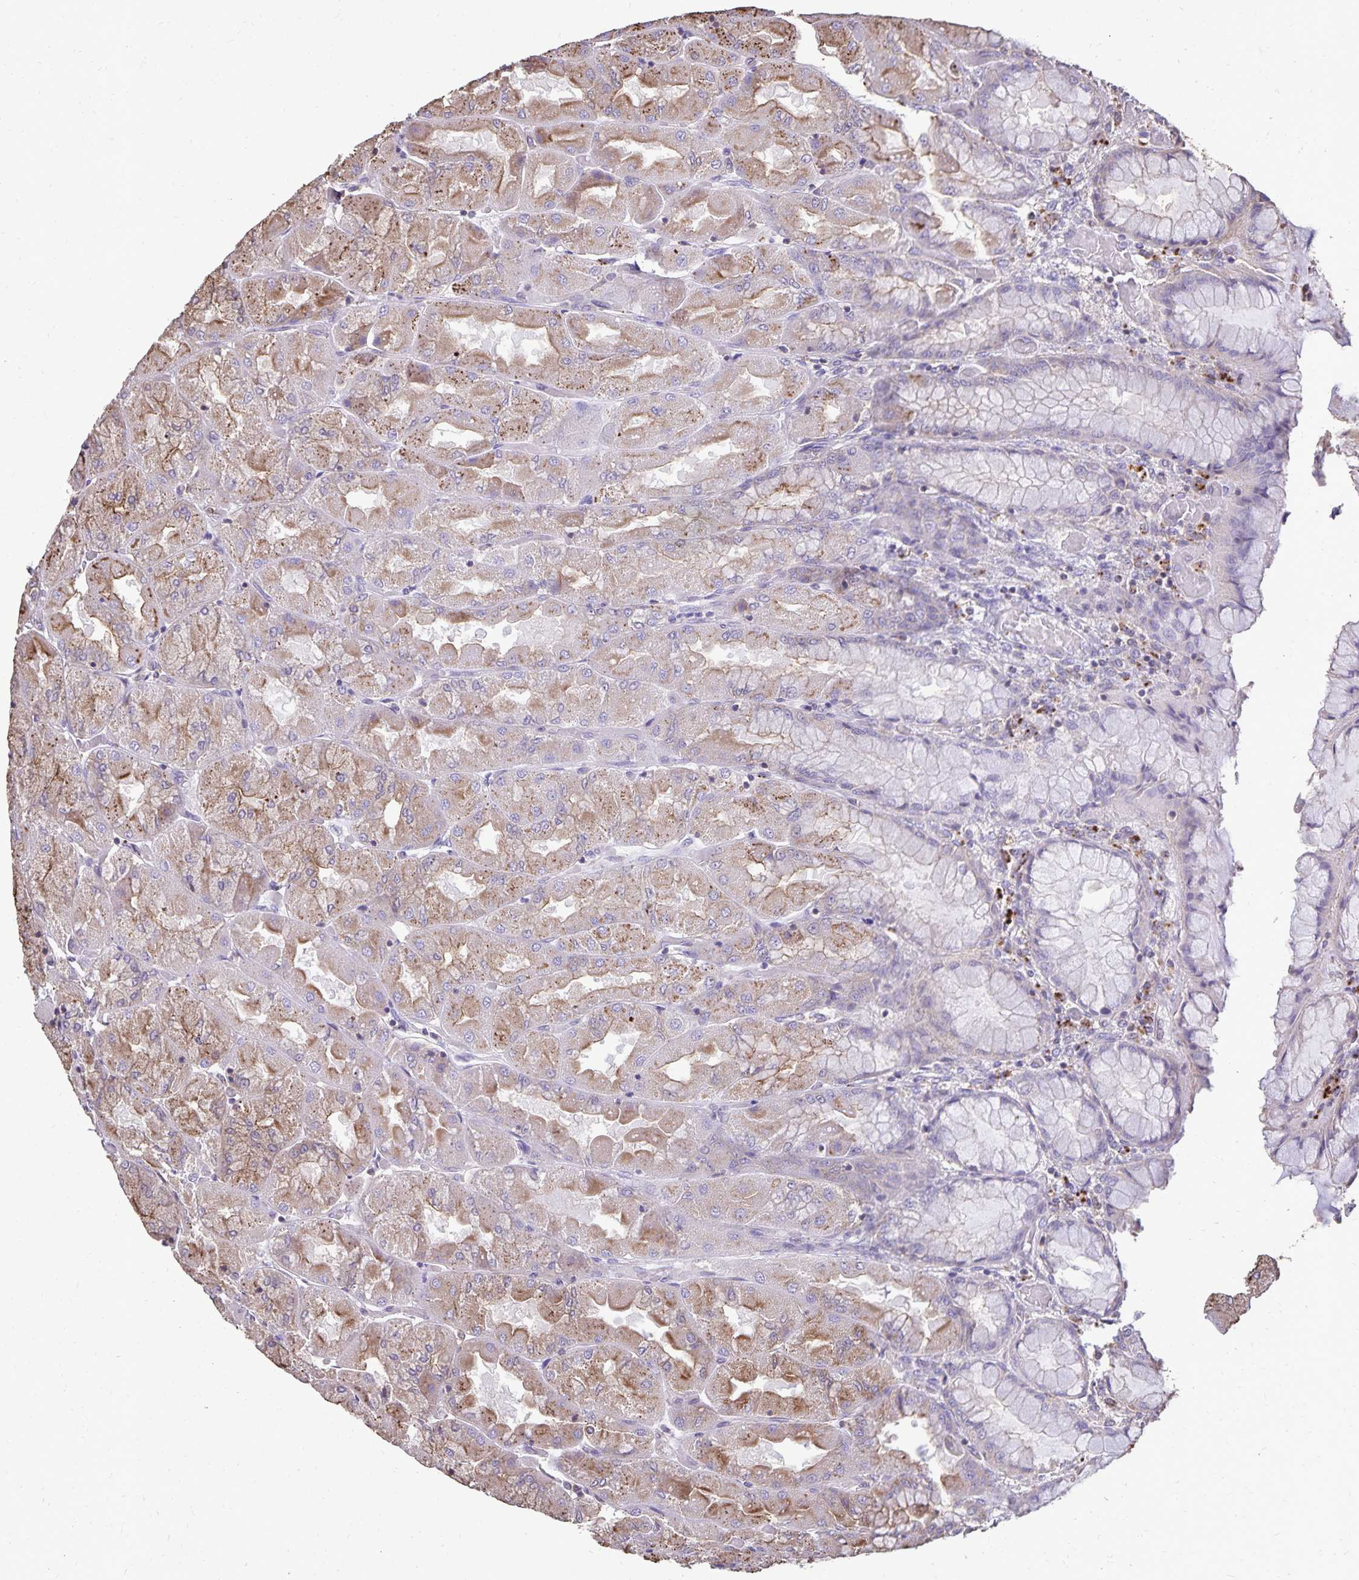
{"staining": {"intensity": "moderate", "quantity": "25%-75%", "location": "cytoplasmic/membranous"}, "tissue": "stomach", "cell_type": "Glandular cells", "image_type": "normal", "snomed": [{"axis": "morphology", "description": "Normal tissue, NOS"}, {"axis": "topography", "description": "Stomach"}], "caption": "A high-resolution photomicrograph shows immunohistochemistry (IHC) staining of normal stomach, which shows moderate cytoplasmic/membranous staining in about 25%-75% of glandular cells.", "gene": "CHMP1B", "patient": {"sex": "female", "age": 61}}